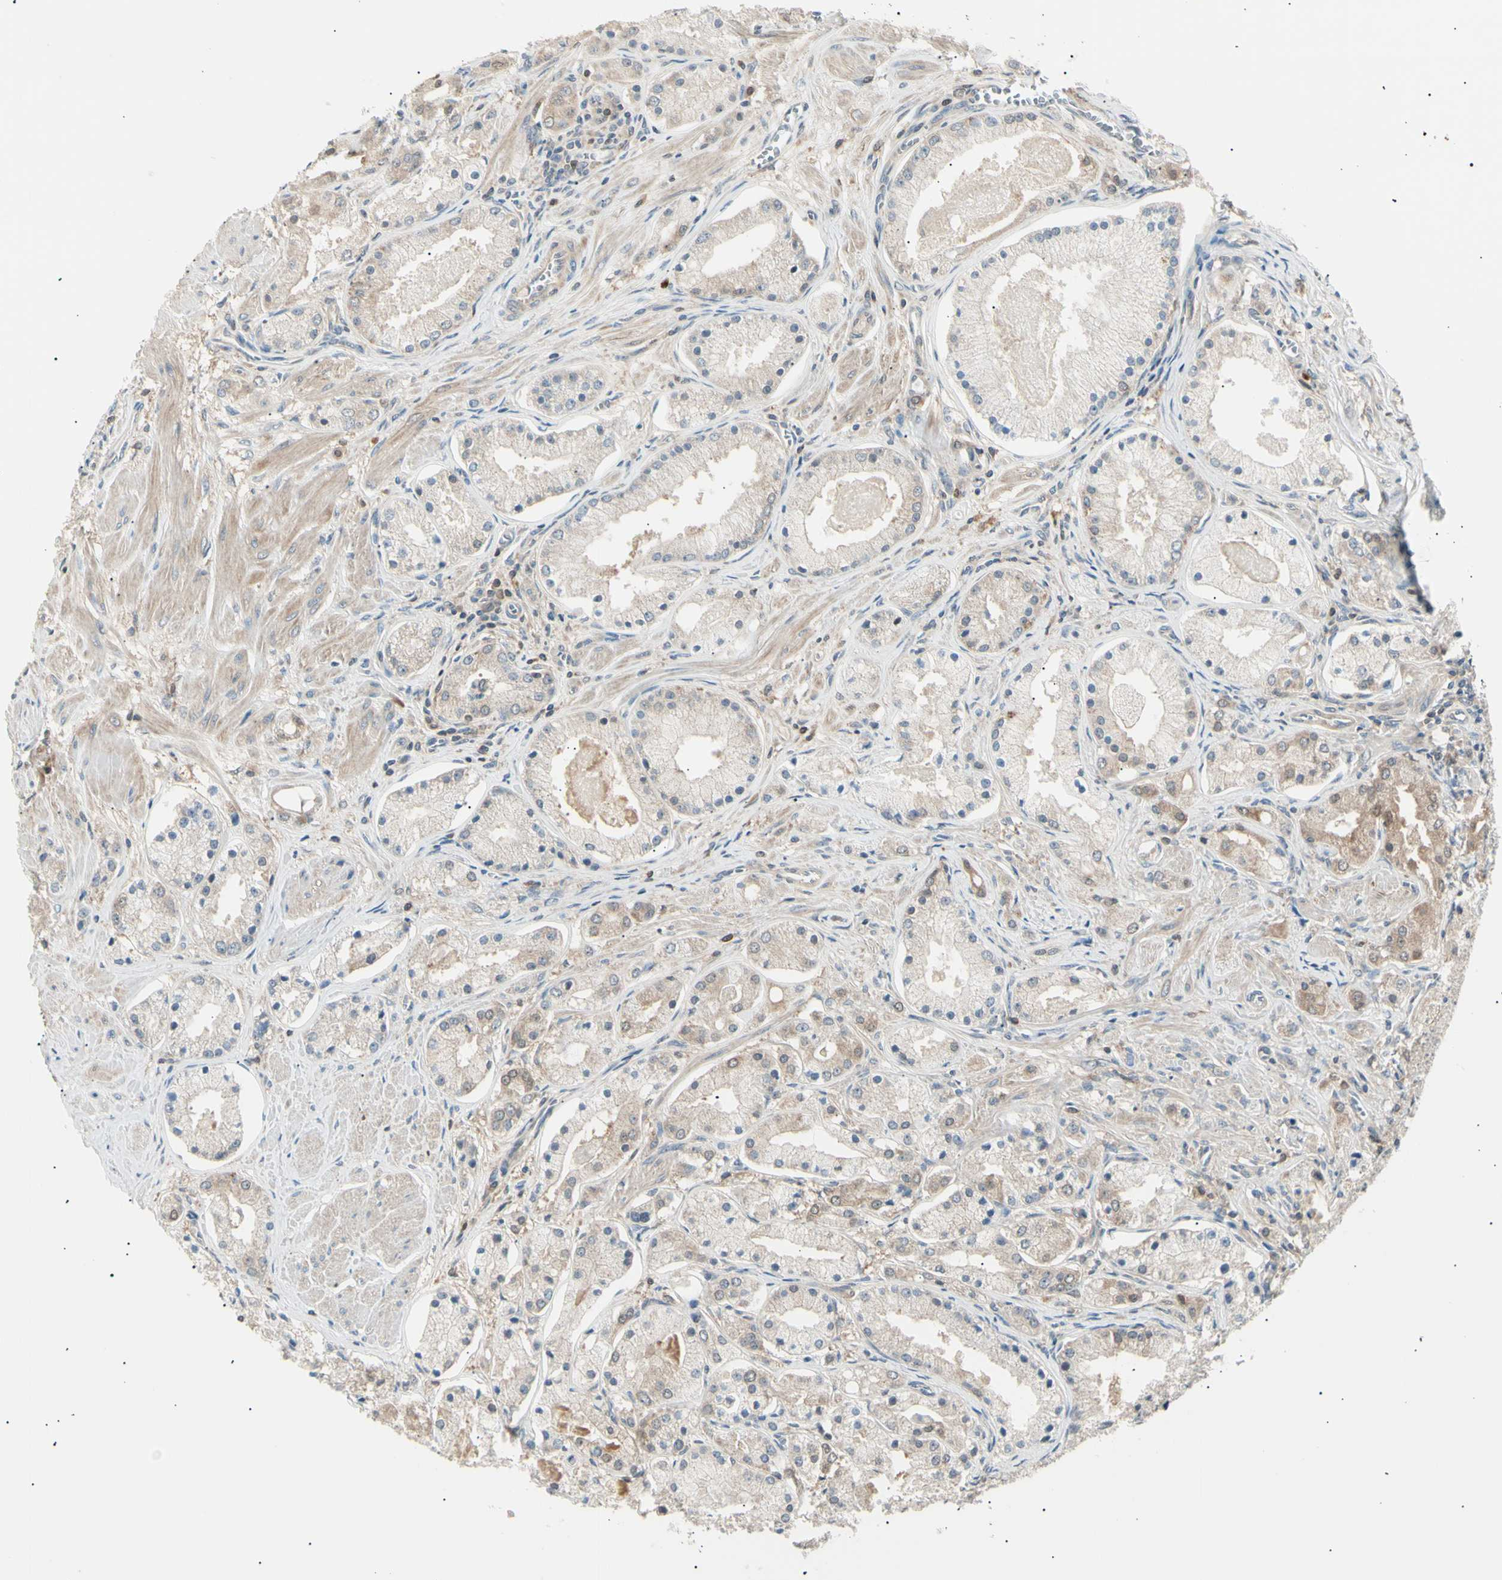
{"staining": {"intensity": "moderate", "quantity": "<25%", "location": "cytoplasmic/membranous"}, "tissue": "prostate cancer", "cell_type": "Tumor cells", "image_type": "cancer", "snomed": [{"axis": "morphology", "description": "Adenocarcinoma, High grade"}, {"axis": "topography", "description": "Prostate"}], "caption": "Immunohistochemical staining of prostate cancer (adenocarcinoma (high-grade)) shows low levels of moderate cytoplasmic/membranous protein expression in approximately <25% of tumor cells.", "gene": "LHPP", "patient": {"sex": "male", "age": 66}}